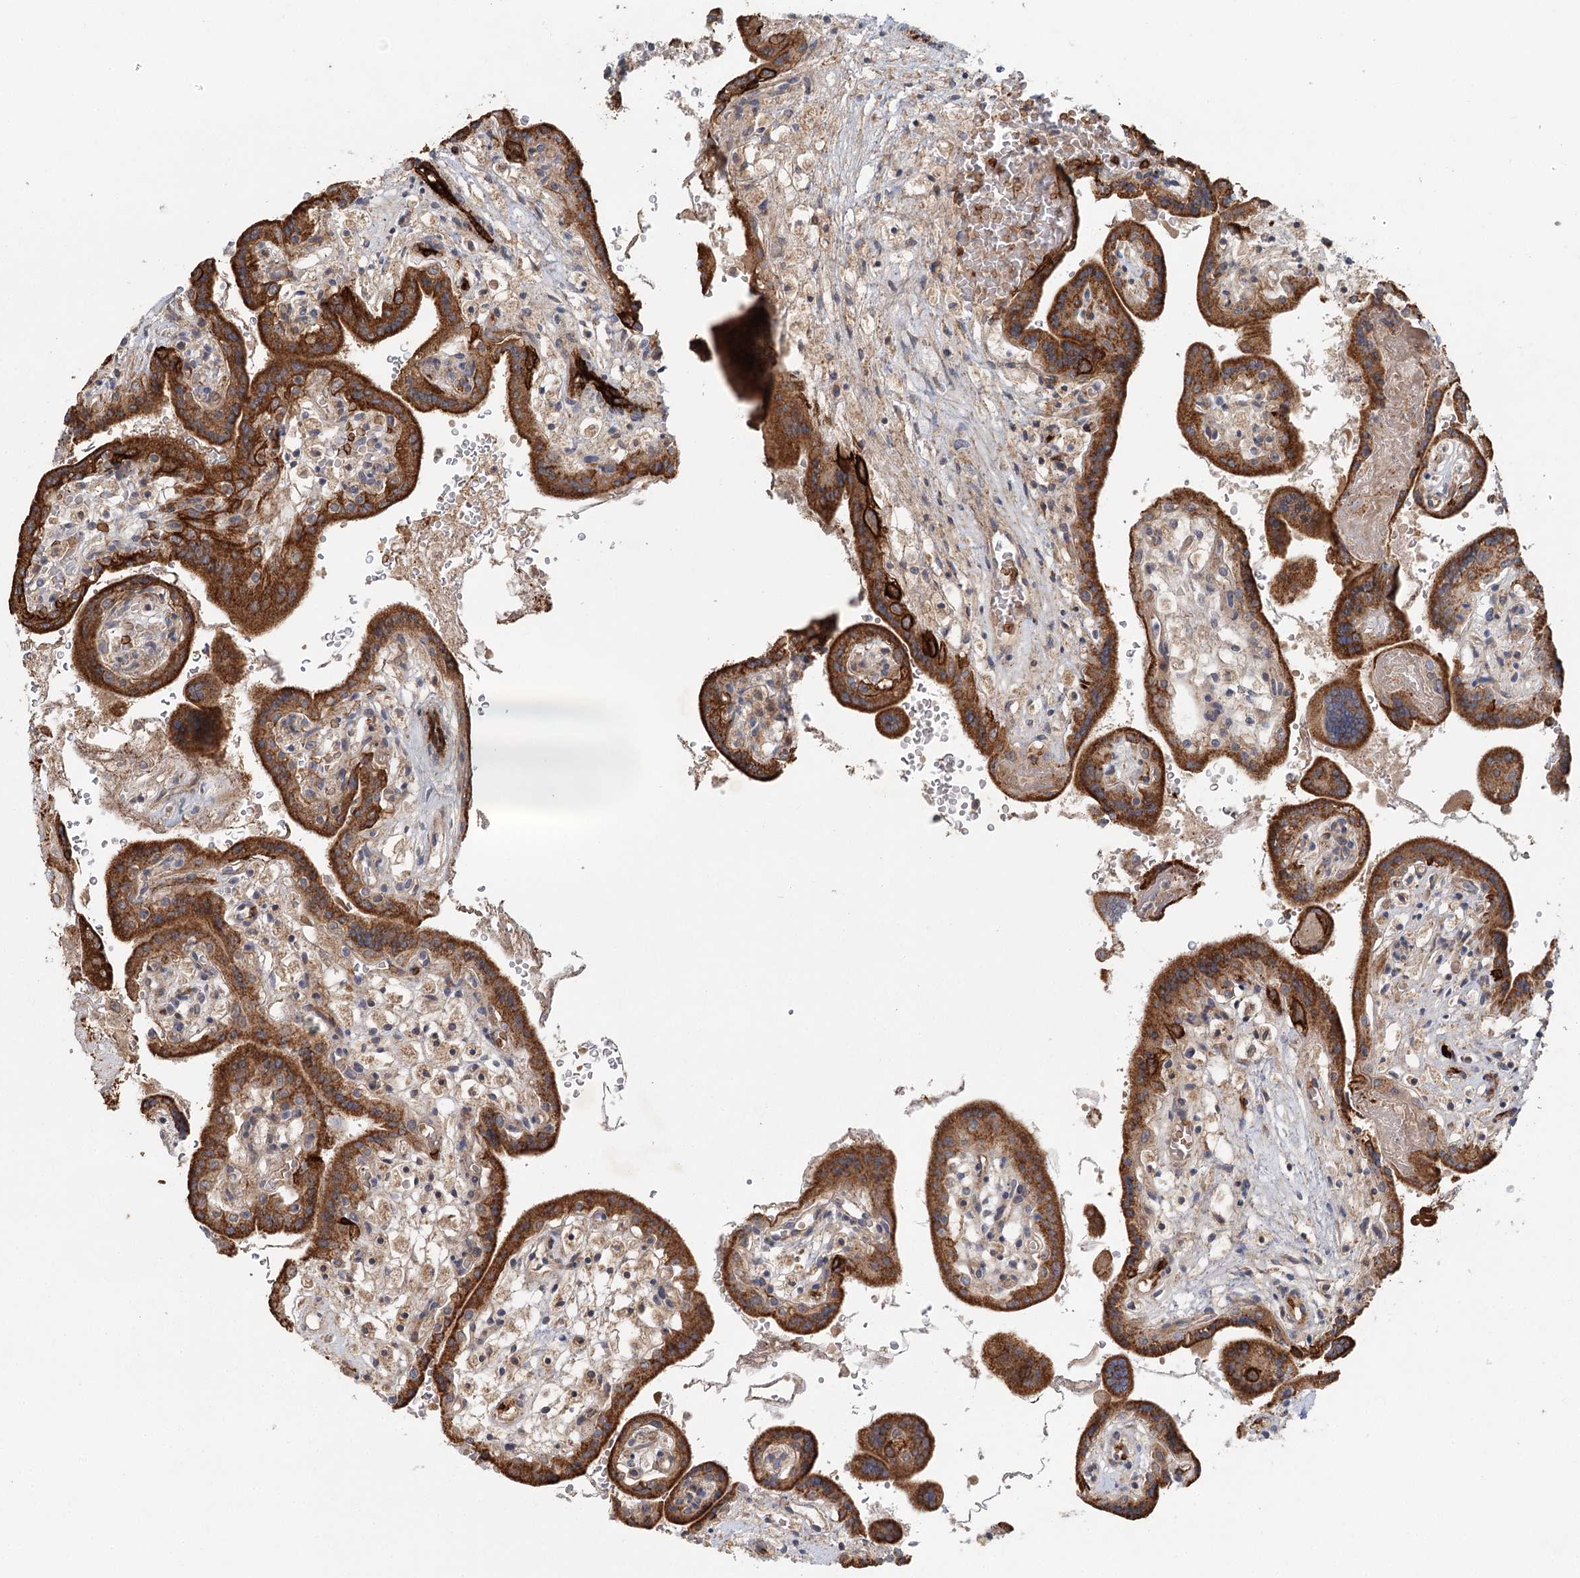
{"staining": {"intensity": "strong", "quantity": ">75%", "location": "cytoplasmic/membranous"}, "tissue": "placenta", "cell_type": "Trophoblastic cells", "image_type": "normal", "snomed": [{"axis": "morphology", "description": "Normal tissue, NOS"}, {"axis": "topography", "description": "Placenta"}], "caption": "IHC image of benign placenta: human placenta stained using immunohistochemistry demonstrates high levels of strong protein expression localized specifically in the cytoplasmic/membranous of trophoblastic cells, appearing as a cytoplasmic/membranous brown color.", "gene": "ENSG00000273217", "patient": {"sex": "female", "age": 37}}